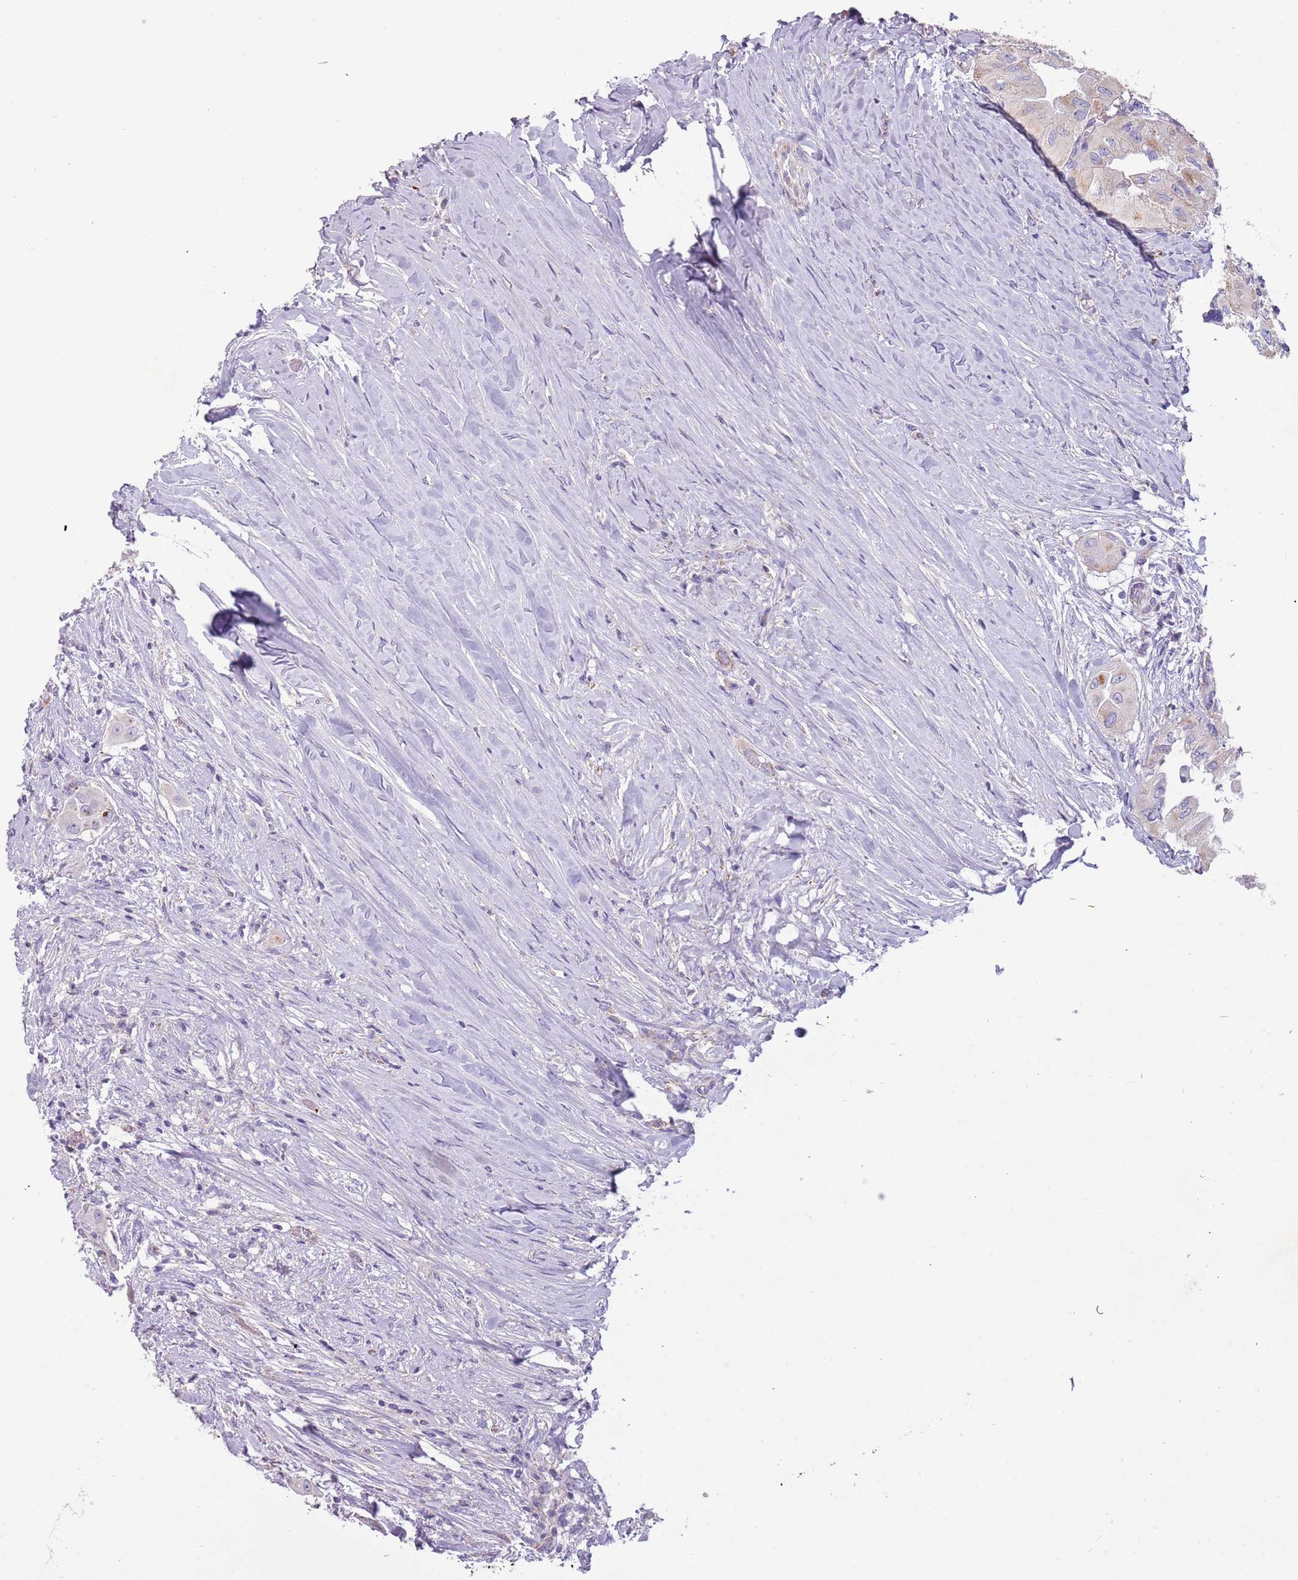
{"staining": {"intensity": "weak", "quantity": "25%-75%", "location": "cytoplasmic/membranous"}, "tissue": "thyroid cancer", "cell_type": "Tumor cells", "image_type": "cancer", "snomed": [{"axis": "morphology", "description": "Papillary adenocarcinoma, NOS"}, {"axis": "topography", "description": "Thyroid gland"}], "caption": "IHC (DAB (3,3'-diaminobenzidine)) staining of human thyroid cancer reveals weak cytoplasmic/membranous protein expression in about 25%-75% of tumor cells.", "gene": "RNF222", "patient": {"sex": "female", "age": 59}}